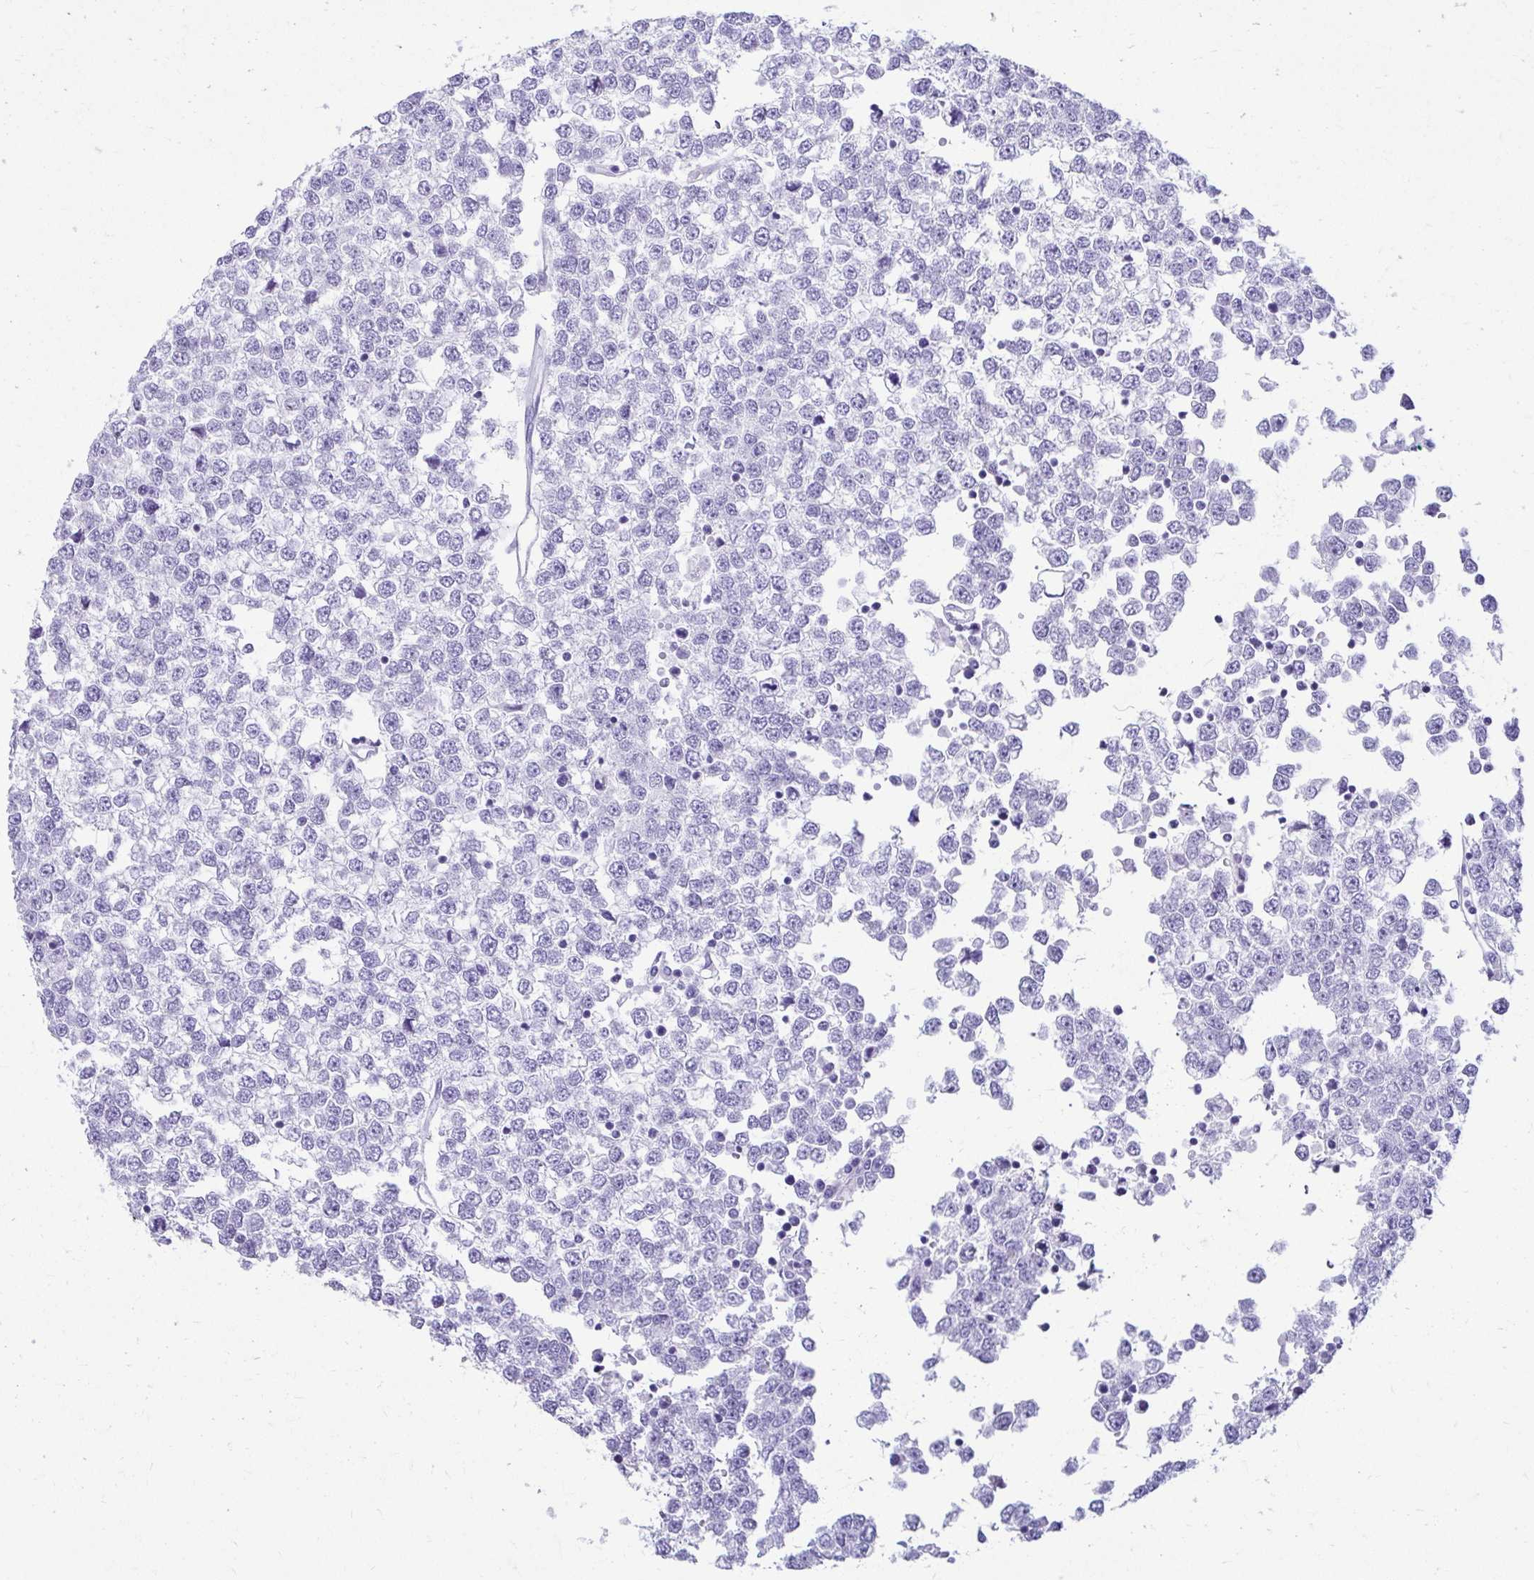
{"staining": {"intensity": "negative", "quantity": "none", "location": "none"}, "tissue": "testis cancer", "cell_type": "Tumor cells", "image_type": "cancer", "snomed": [{"axis": "morphology", "description": "Seminoma, NOS"}, {"axis": "topography", "description": "Testis"}], "caption": "This is a photomicrograph of immunohistochemistry staining of seminoma (testis), which shows no staining in tumor cells. (Brightfield microscopy of DAB IHC at high magnification).", "gene": "ATP4B", "patient": {"sex": "male", "age": 65}}